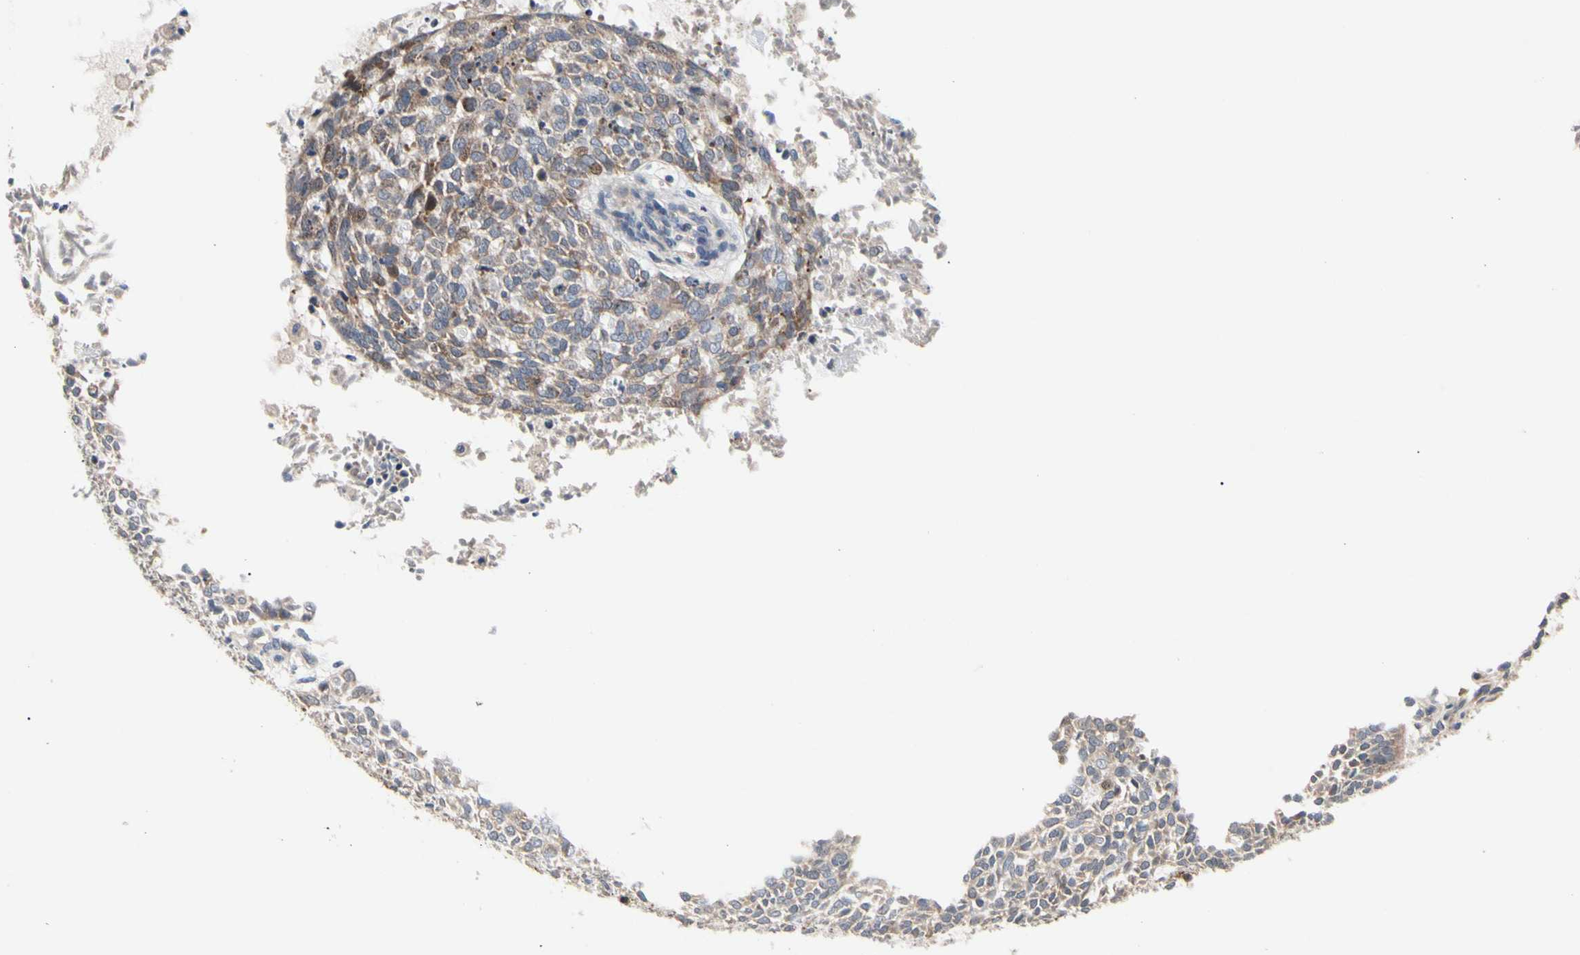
{"staining": {"intensity": "moderate", "quantity": "<25%", "location": "cytoplasmic/membranous"}, "tissue": "skin cancer", "cell_type": "Tumor cells", "image_type": "cancer", "snomed": [{"axis": "morphology", "description": "Basal cell carcinoma"}, {"axis": "topography", "description": "Skin"}], "caption": "A high-resolution image shows IHC staining of basal cell carcinoma (skin), which demonstrates moderate cytoplasmic/membranous staining in about <25% of tumor cells.", "gene": "HMGCR", "patient": {"sex": "male", "age": 87}}